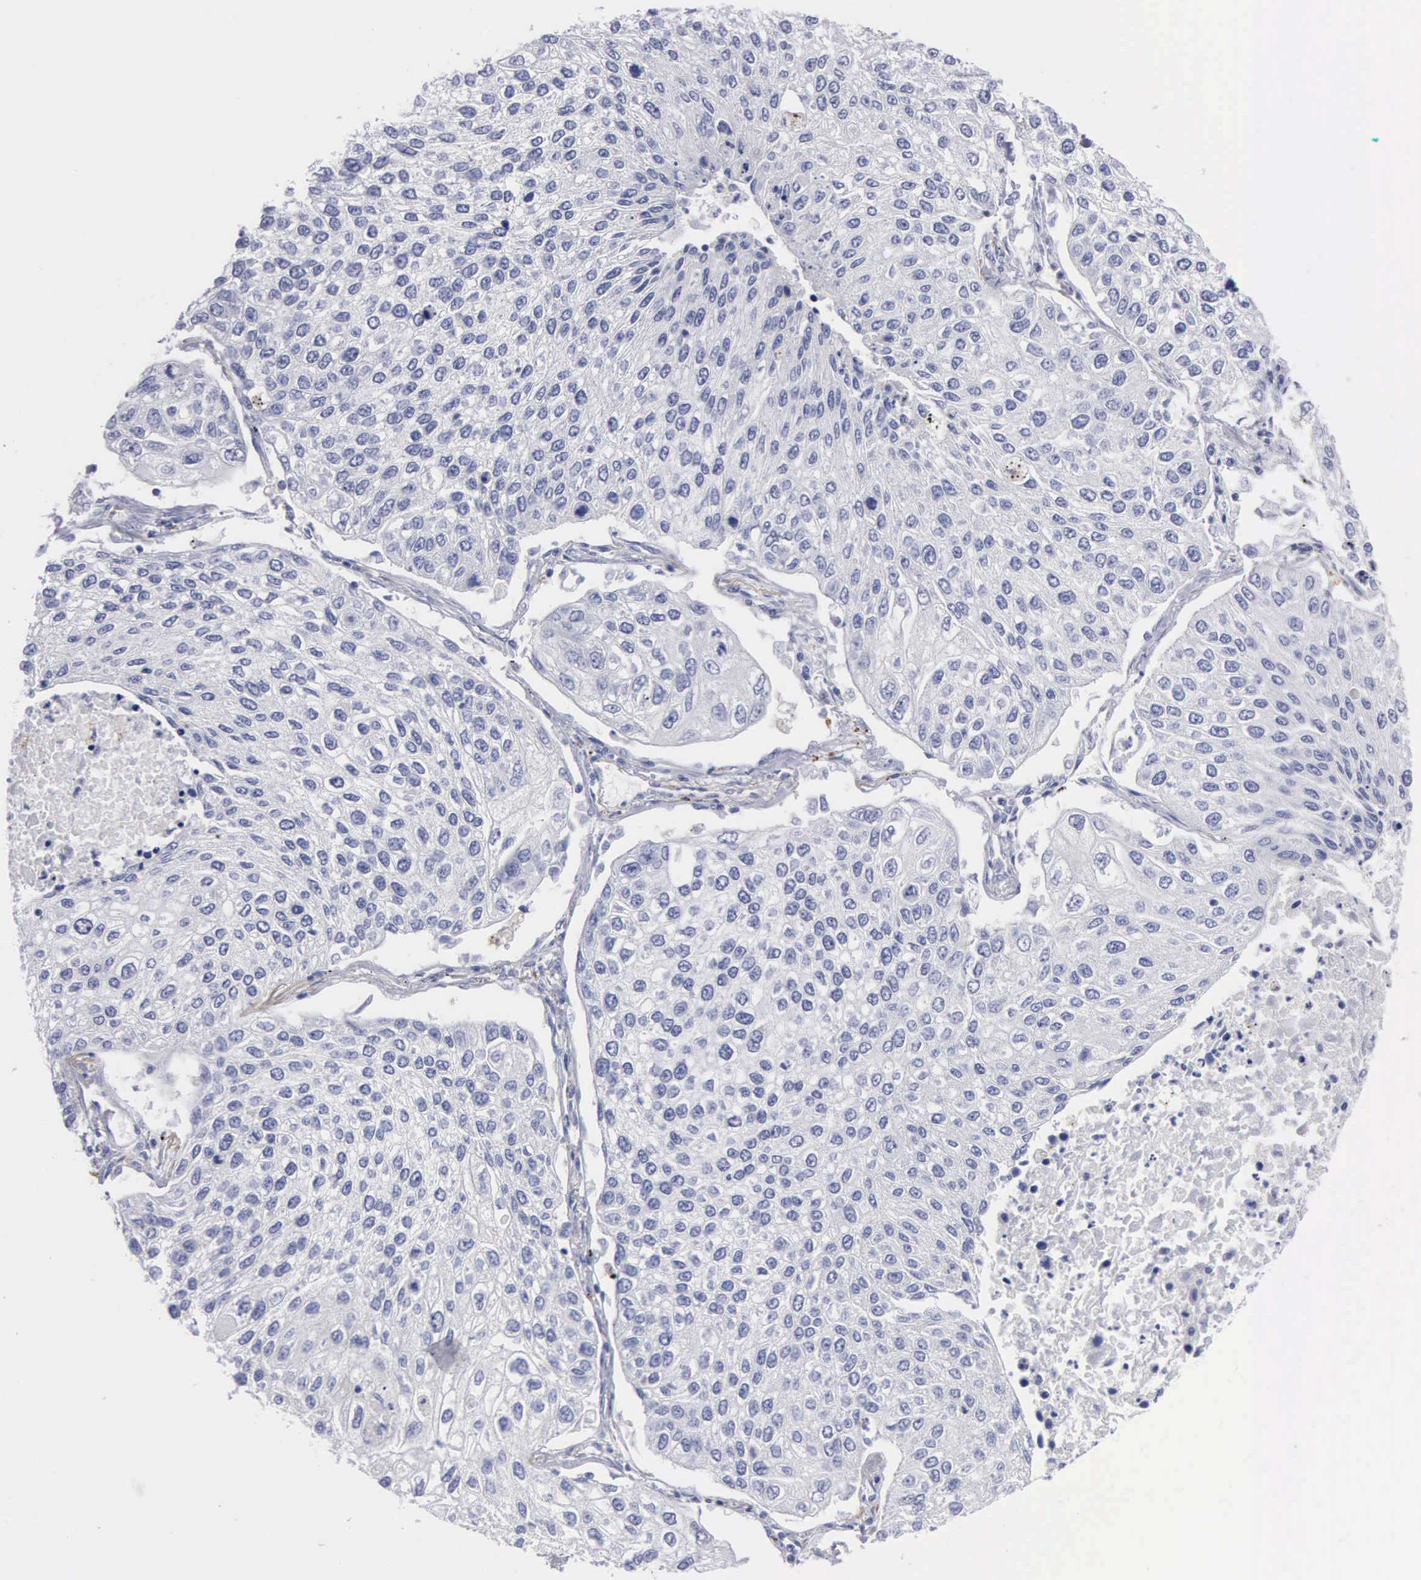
{"staining": {"intensity": "negative", "quantity": "none", "location": "none"}, "tissue": "lung cancer", "cell_type": "Tumor cells", "image_type": "cancer", "snomed": [{"axis": "morphology", "description": "Squamous cell carcinoma, NOS"}, {"axis": "topography", "description": "Lung"}], "caption": "DAB immunohistochemical staining of lung cancer (squamous cell carcinoma) shows no significant positivity in tumor cells.", "gene": "CTSL", "patient": {"sex": "male", "age": 75}}